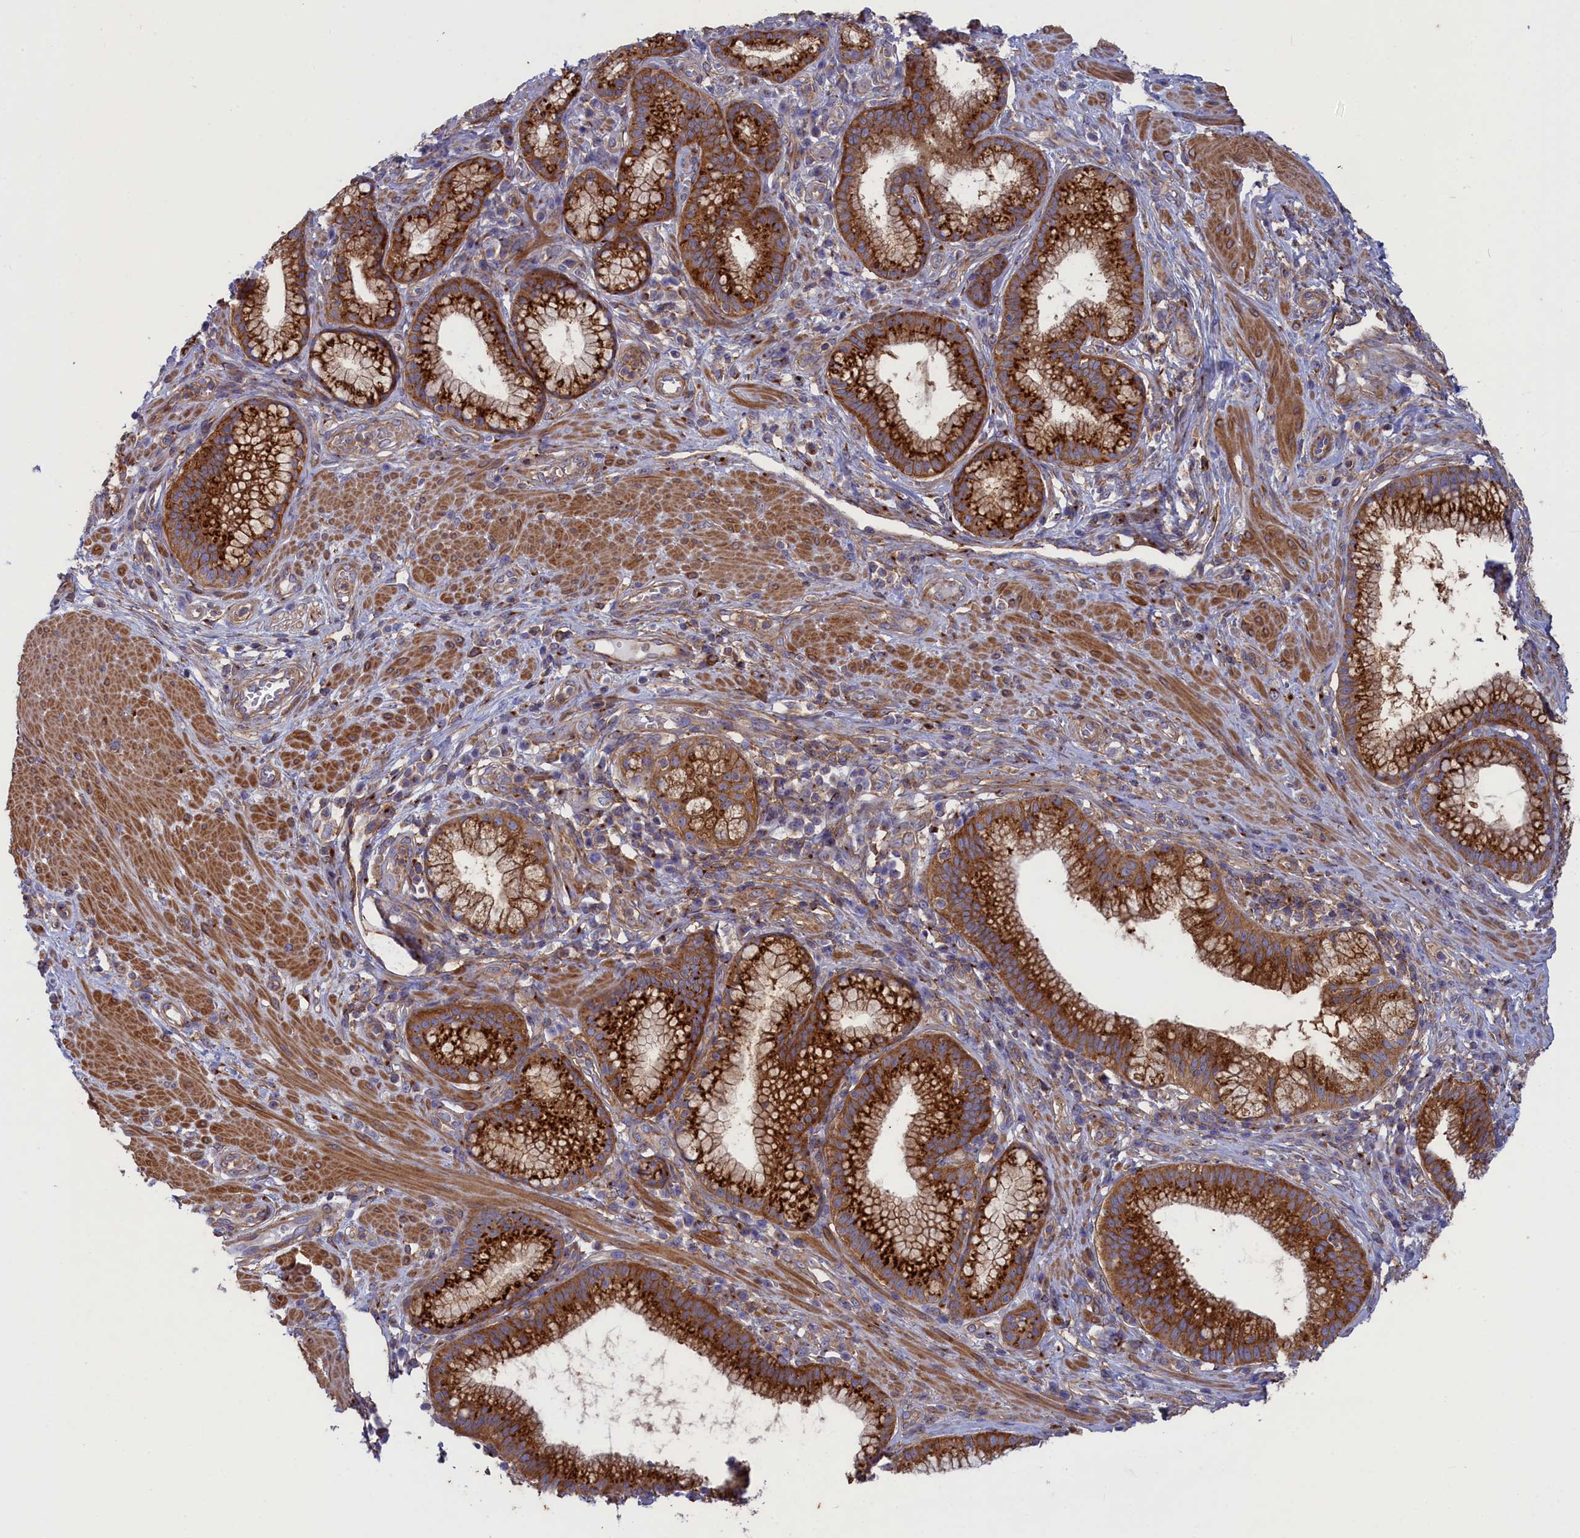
{"staining": {"intensity": "strong", "quantity": ">75%", "location": "cytoplasmic/membranous"}, "tissue": "pancreatic cancer", "cell_type": "Tumor cells", "image_type": "cancer", "snomed": [{"axis": "morphology", "description": "Adenocarcinoma, NOS"}, {"axis": "topography", "description": "Pancreas"}], "caption": "DAB immunohistochemical staining of adenocarcinoma (pancreatic) demonstrates strong cytoplasmic/membranous protein expression in about >75% of tumor cells. (Brightfield microscopy of DAB IHC at high magnification).", "gene": "SCAMP4", "patient": {"sex": "male", "age": 72}}